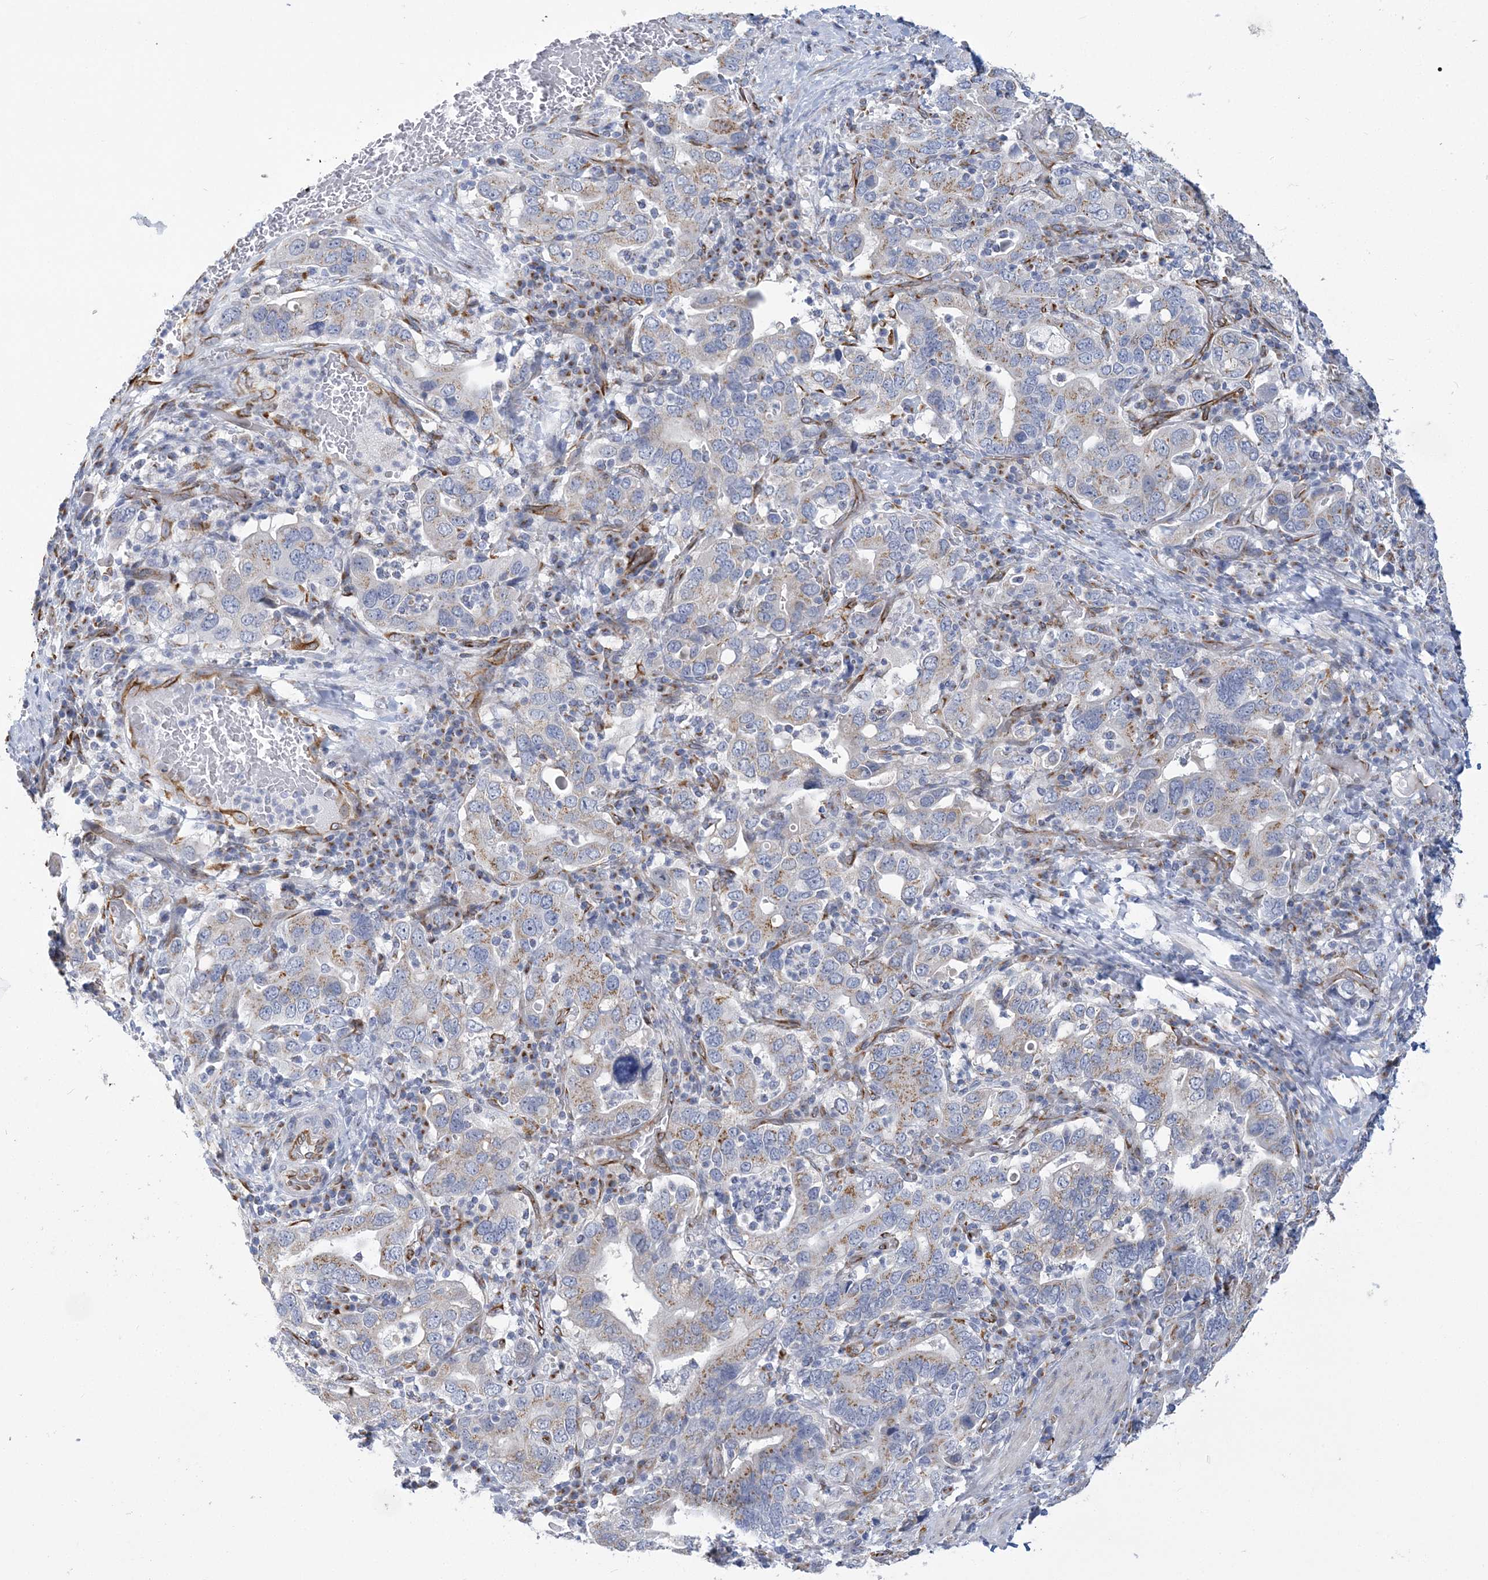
{"staining": {"intensity": "weak", "quantity": "<25%", "location": "cytoplasmic/membranous"}, "tissue": "stomach cancer", "cell_type": "Tumor cells", "image_type": "cancer", "snomed": [{"axis": "morphology", "description": "Adenocarcinoma, NOS"}, {"axis": "topography", "description": "Stomach, upper"}], "caption": "An immunohistochemistry (IHC) histopathology image of stomach cancer is shown. There is no staining in tumor cells of stomach cancer.", "gene": "PLEKHG4B", "patient": {"sex": "male", "age": 62}}